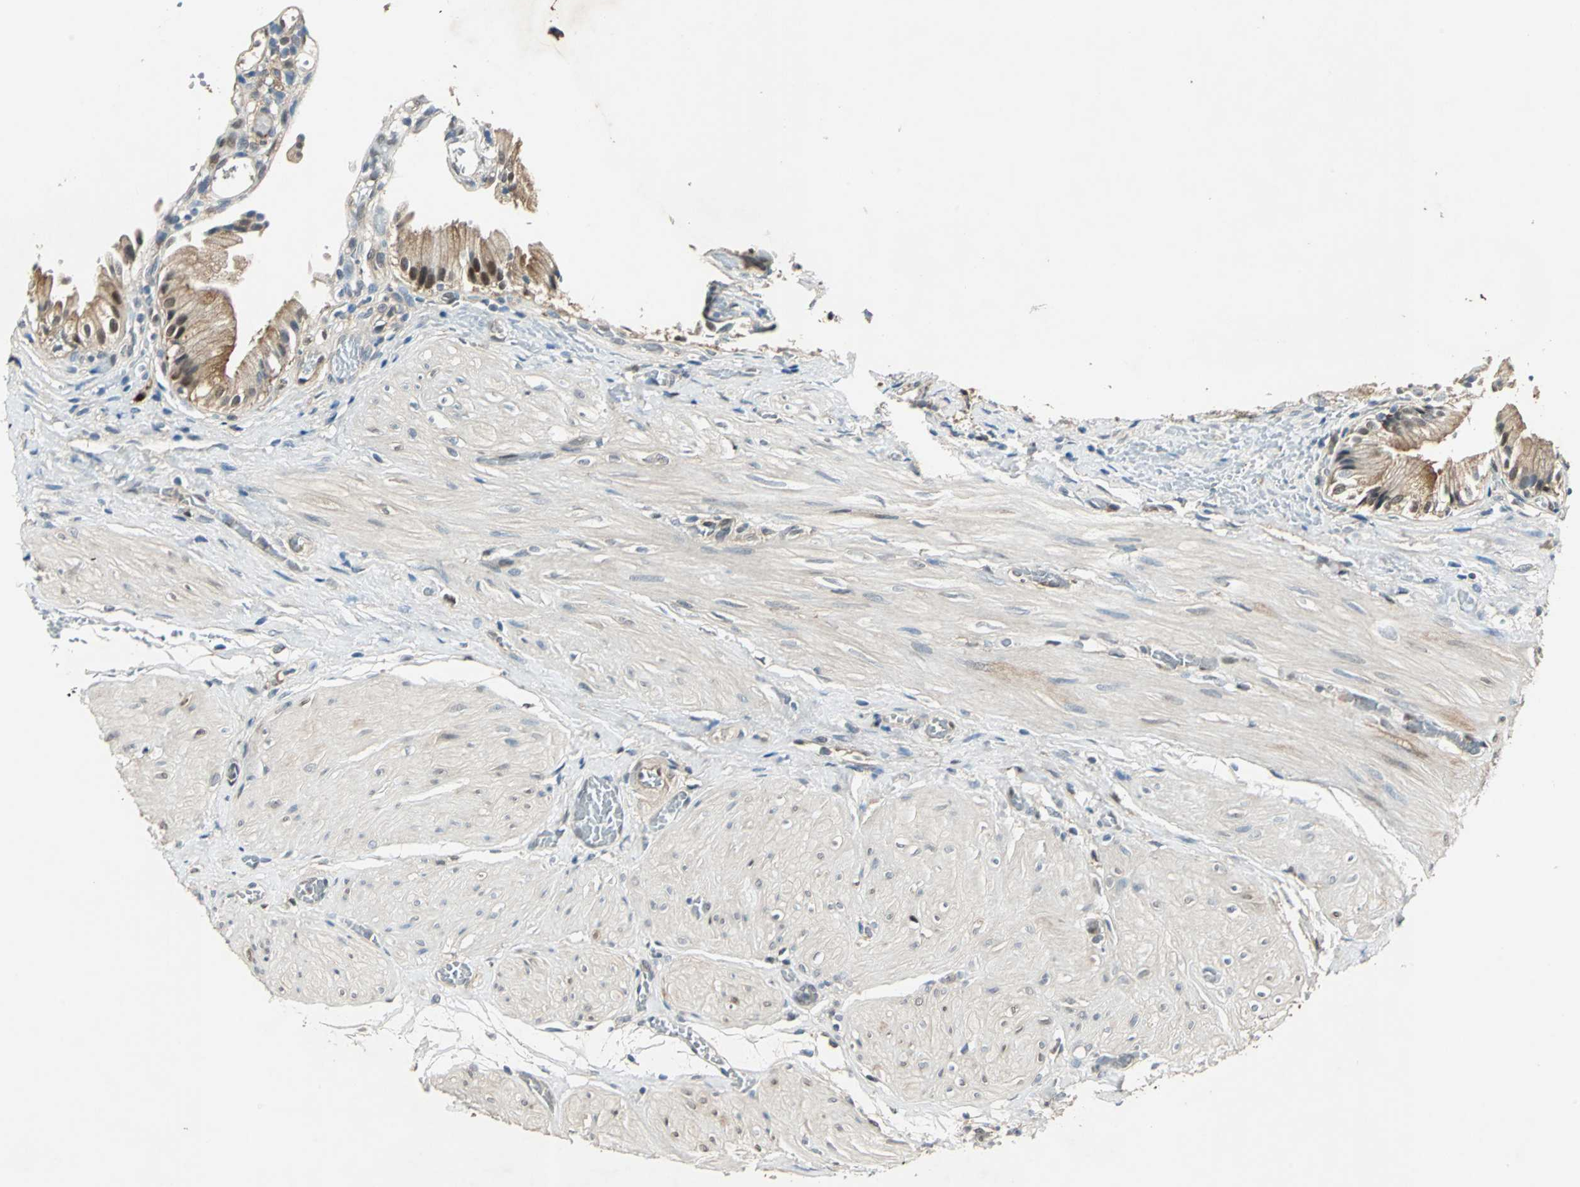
{"staining": {"intensity": "moderate", "quantity": ">75%", "location": "cytoplasmic/membranous,nuclear"}, "tissue": "gallbladder", "cell_type": "Glandular cells", "image_type": "normal", "snomed": [{"axis": "morphology", "description": "Normal tissue, NOS"}, {"axis": "topography", "description": "Gallbladder"}], "caption": "Brown immunohistochemical staining in unremarkable human gallbladder exhibits moderate cytoplasmic/membranous,nuclear staining in approximately >75% of glandular cells.", "gene": "RRM2B", "patient": {"sex": "male", "age": 65}}